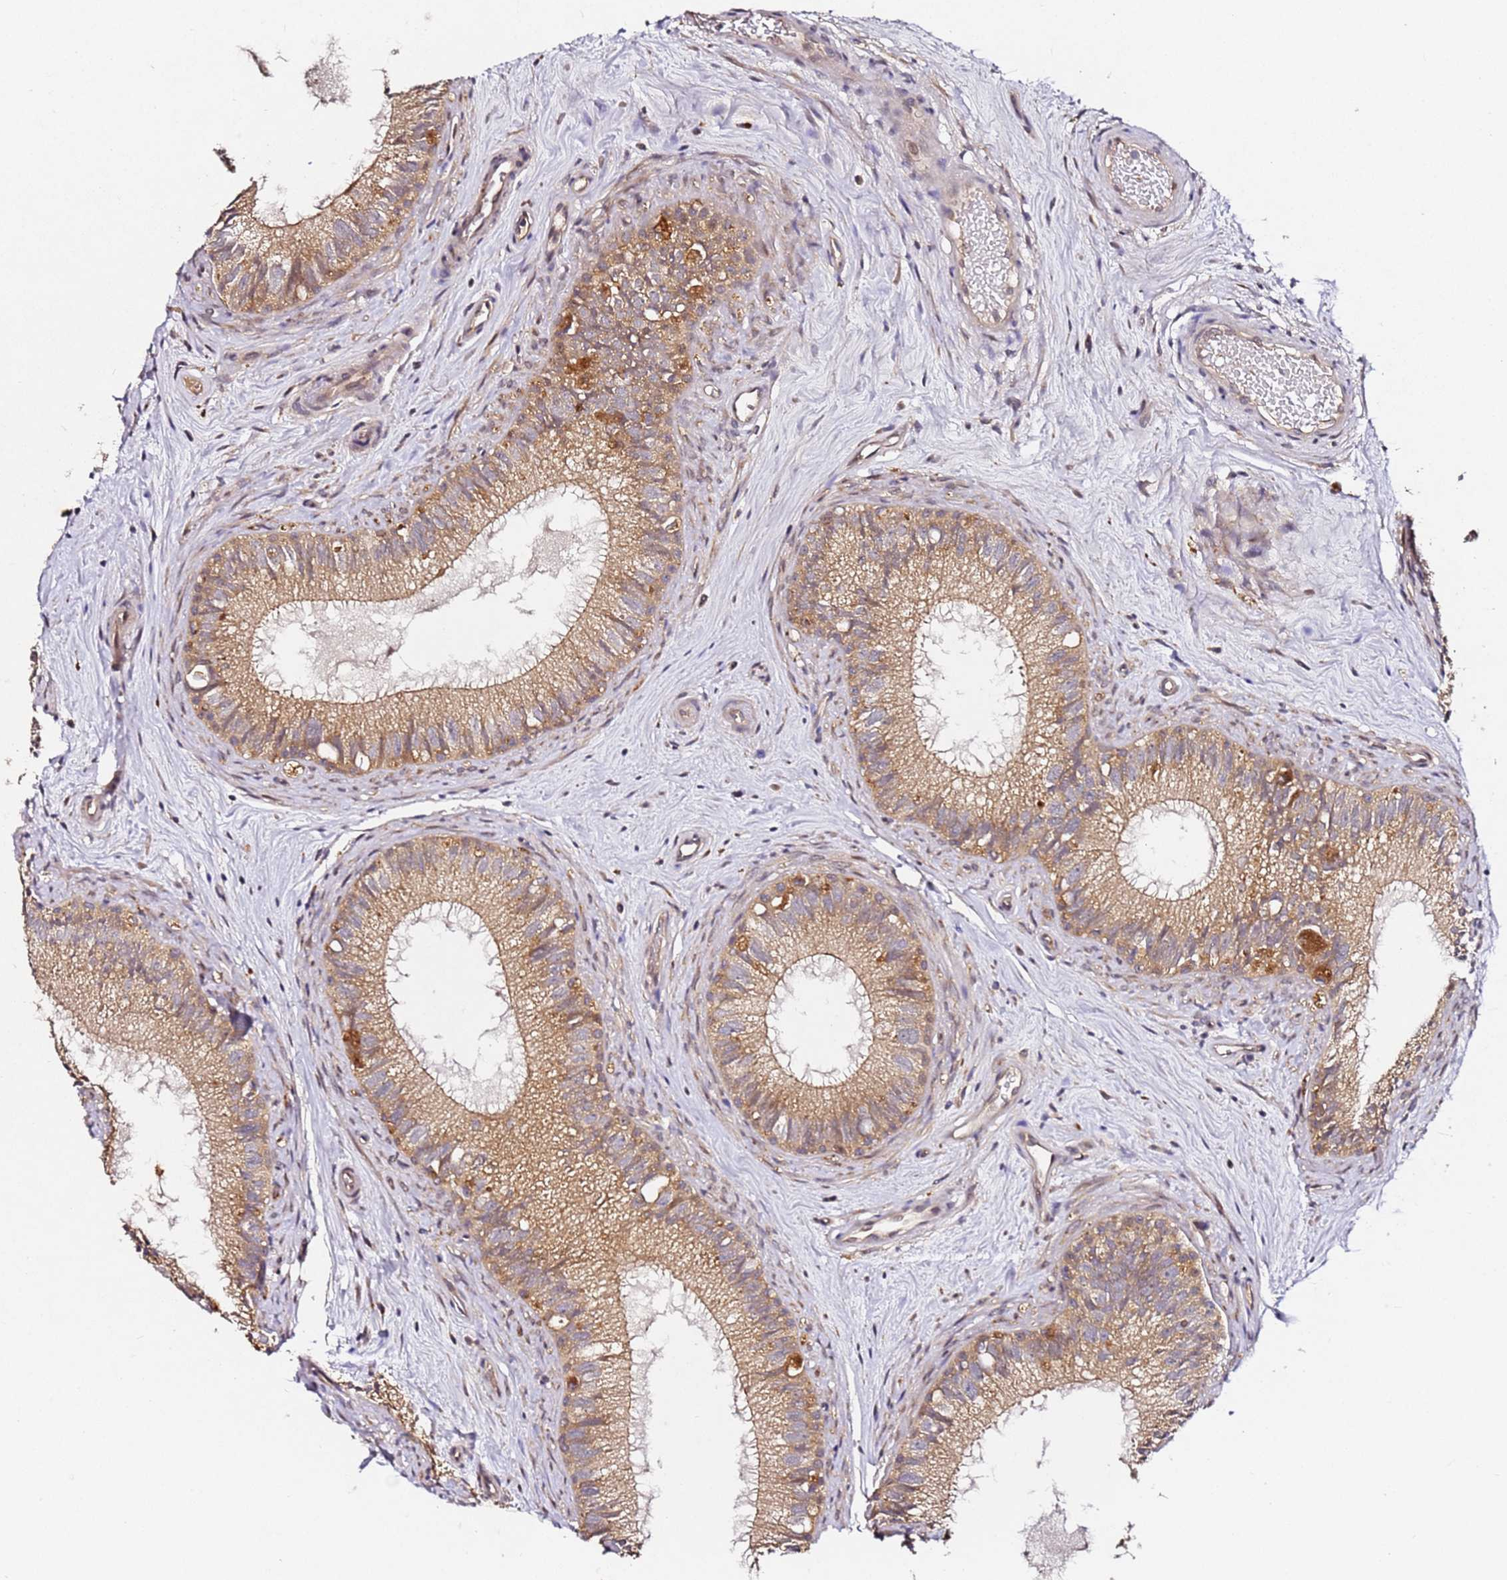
{"staining": {"intensity": "strong", "quantity": ">75%", "location": "cytoplasmic/membranous"}, "tissue": "epididymis", "cell_type": "Glandular cells", "image_type": "normal", "snomed": [{"axis": "morphology", "description": "Normal tissue, NOS"}, {"axis": "topography", "description": "Epididymis"}], "caption": "Glandular cells reveal strong cytoplasmic/membranous positivity in approximately >75% of cells in benign epididymis.", "gene": "ALG11", "patient": {"sex": "male", "age": 71}}